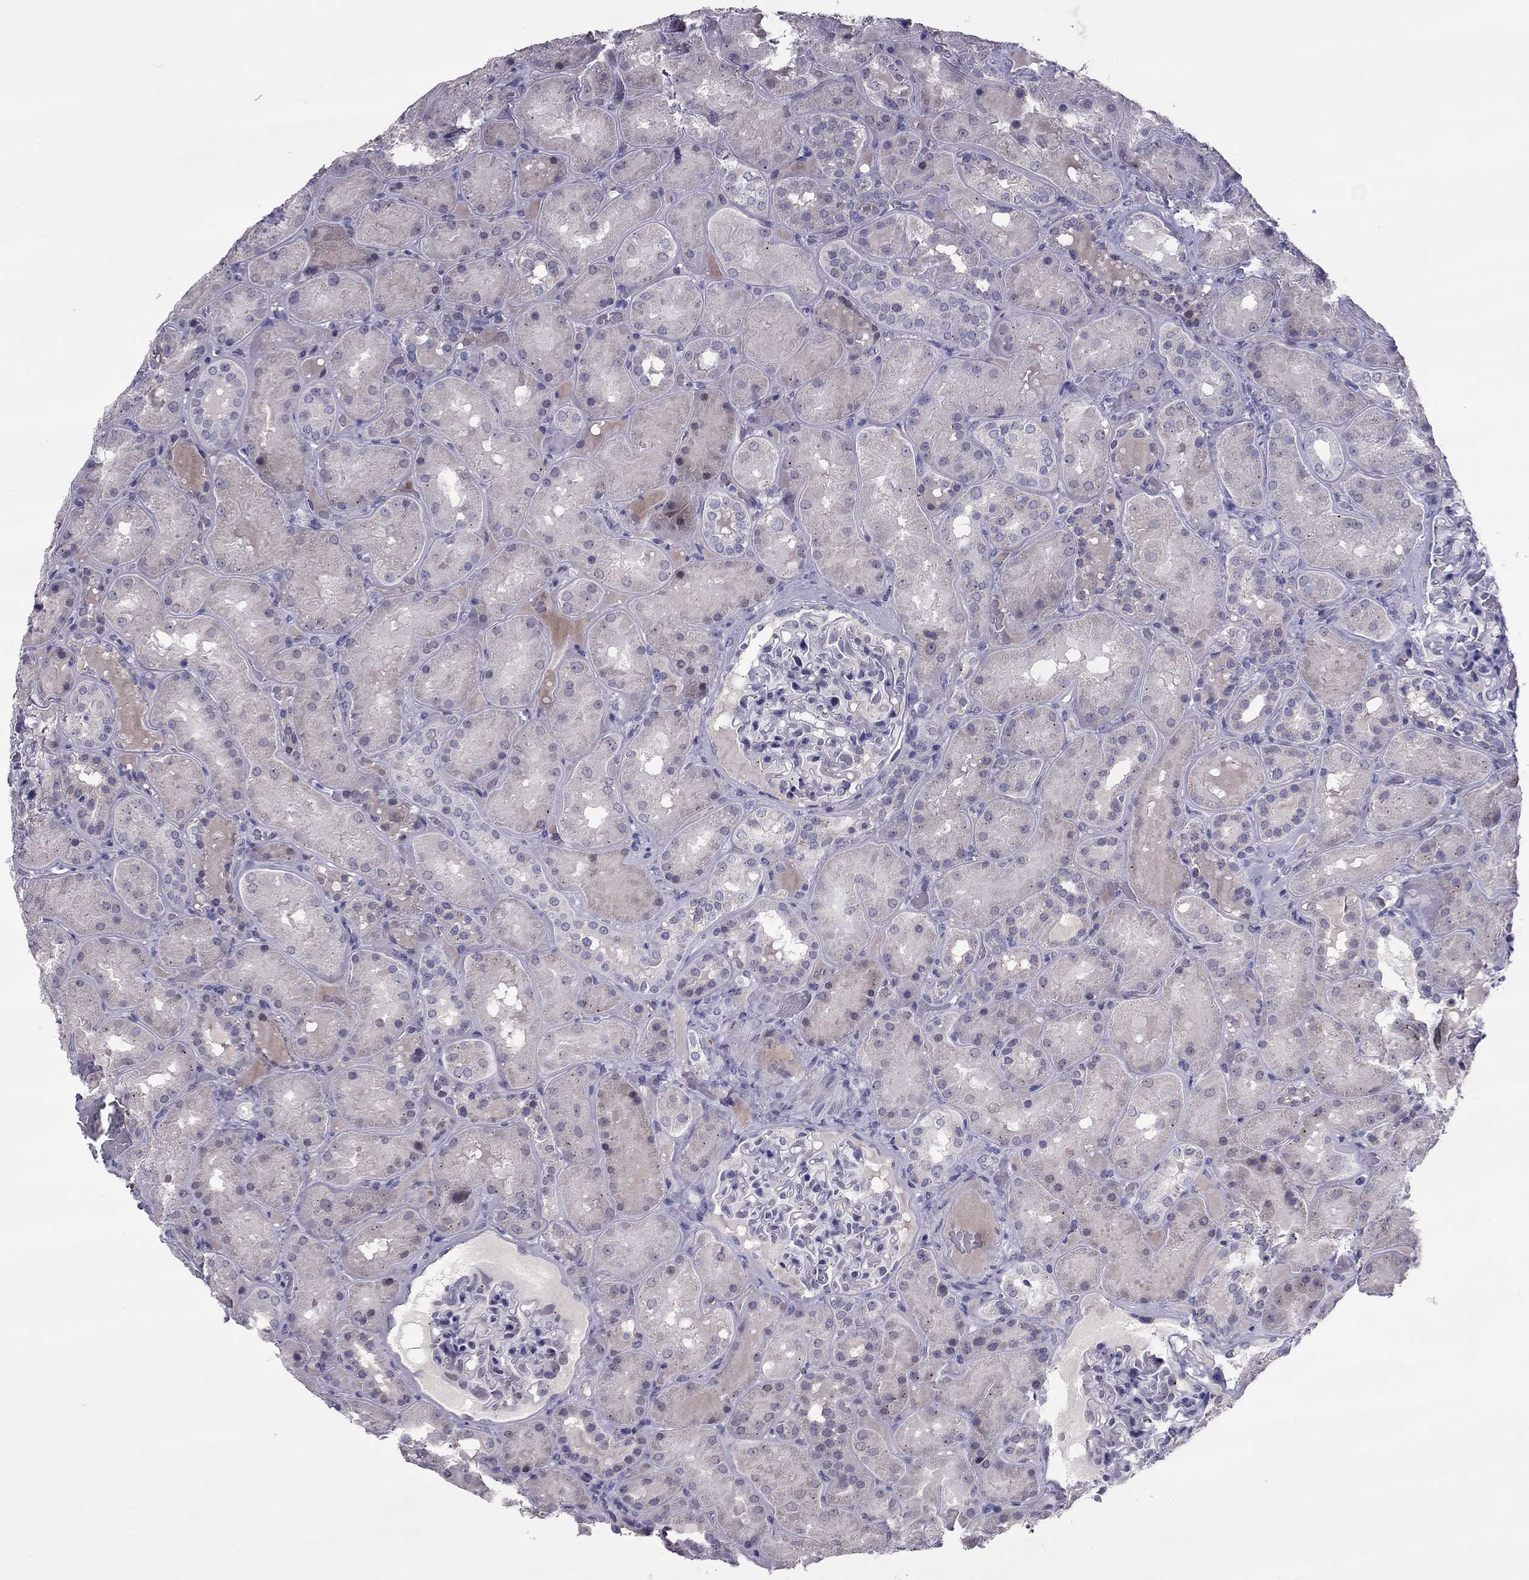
{"staining": {"intensity": "negative", "quantity": "none", "location": "none"}, "tissue": "kidney", "cell_type": "Cells in glomeruli", "image_type": "normal", "snomed": [{"axis": "morphology", "description": "Normal tissue, NOS"}, {"axis": "topography", "description": "Kidney"}], "caption": "The photomicrograph shows no staining of cells in glomeruli in normal kidney. (Stains: DAB immunohistochemistry (IHC) with hematoxylin counter stain, Microscopy: brightfield microscopy at high magnification).", "gene": "MYBPH", "patient": {"sex": "male", "age": 73}}